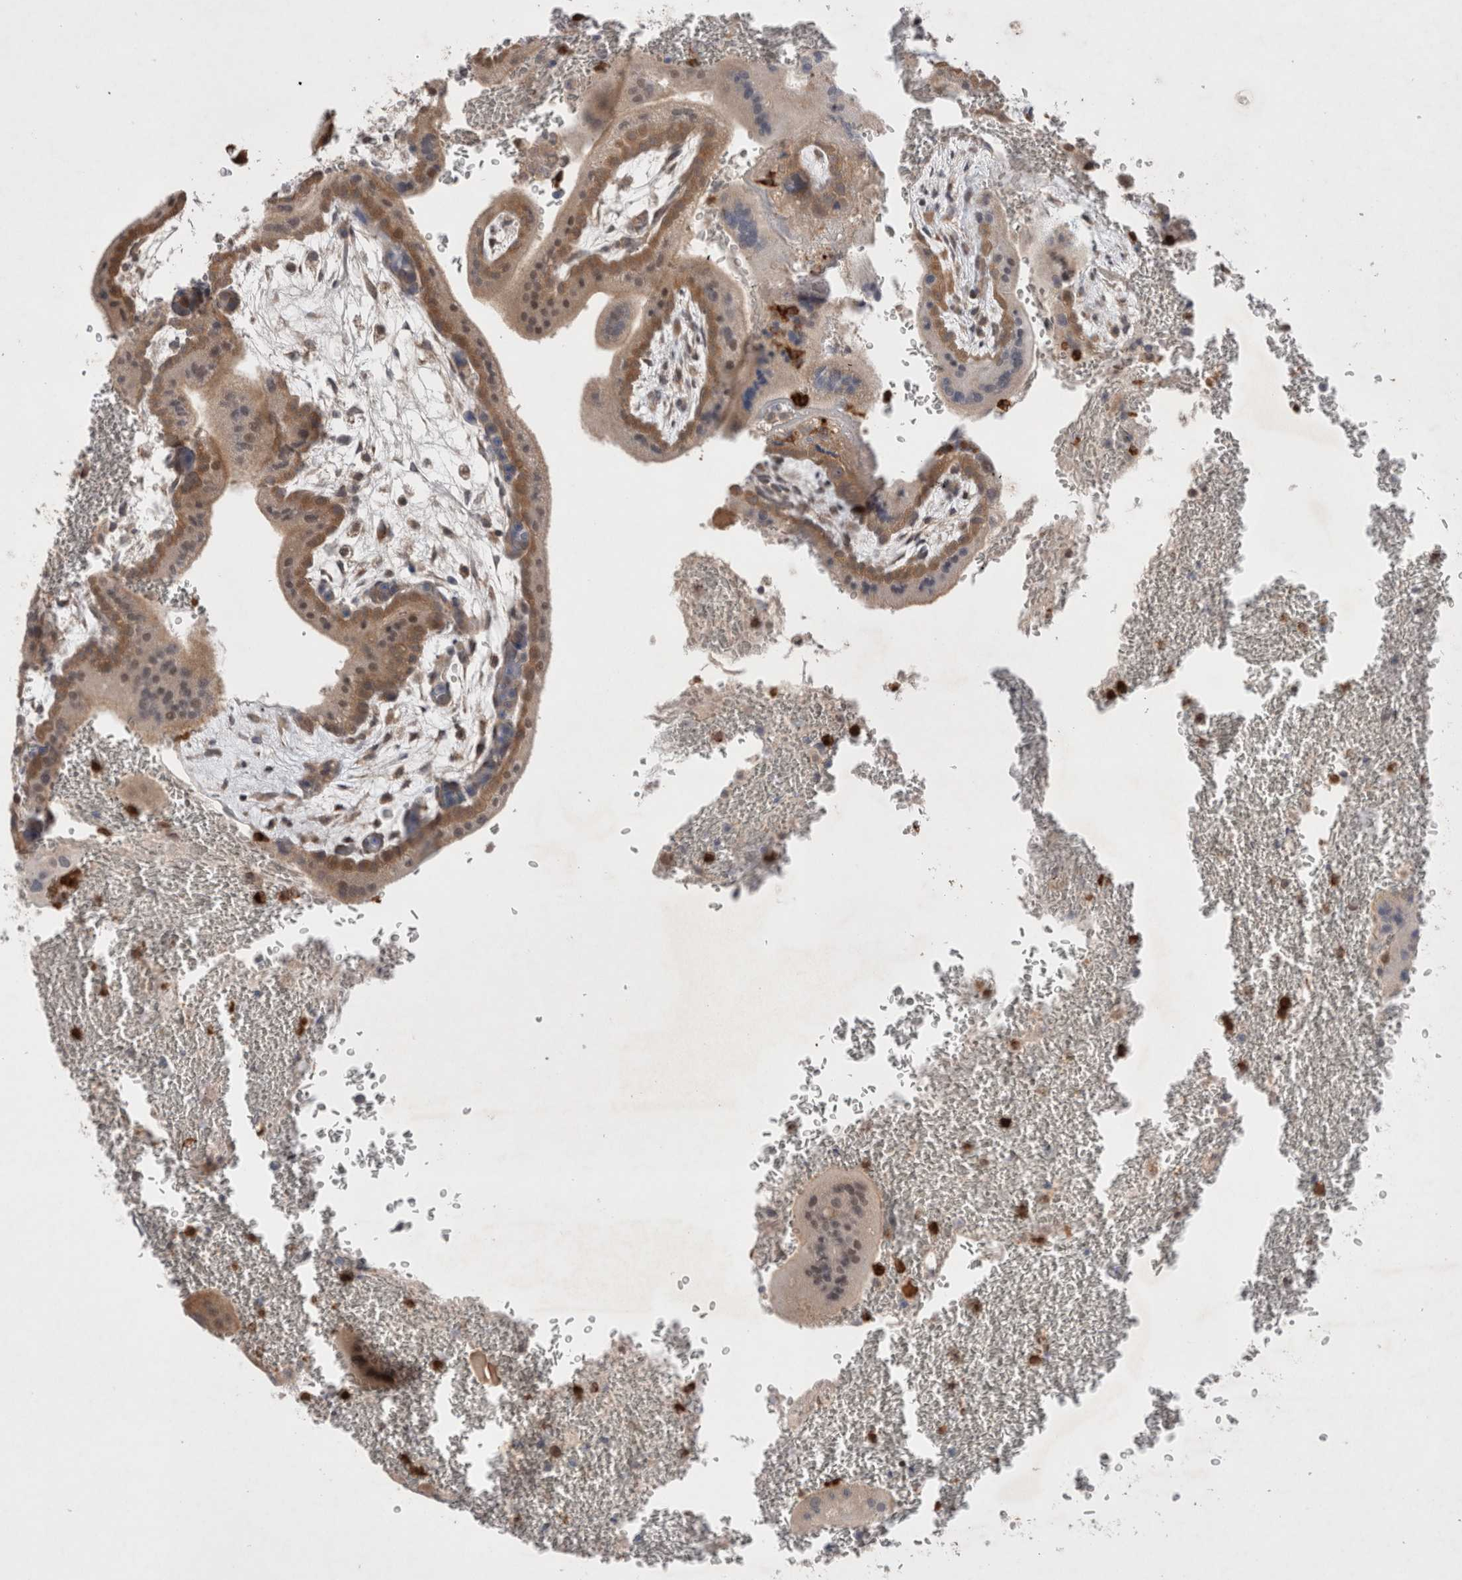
{"staining": {"intensity": "moderate", "quantity": "25%-75%", "location": "cytoplasmic/membranous"}, "tissue": "placenta", "cell_type": "Trophoblastic cells", "image_type": "normal", "snomed": [{"axis": "morphology", "description": "Normal tissue, NOS"}, {"axis": "topography", "description": "Placenta"}], "caption": "IHC of unremarkable placenta demonstrates medium levels of moderate cytoplasmic/membranous positivity in about 25%-75% of trophoblastic cells.", "gene": "GSDMB", "patient": {"sex": "female", "age": 35}}